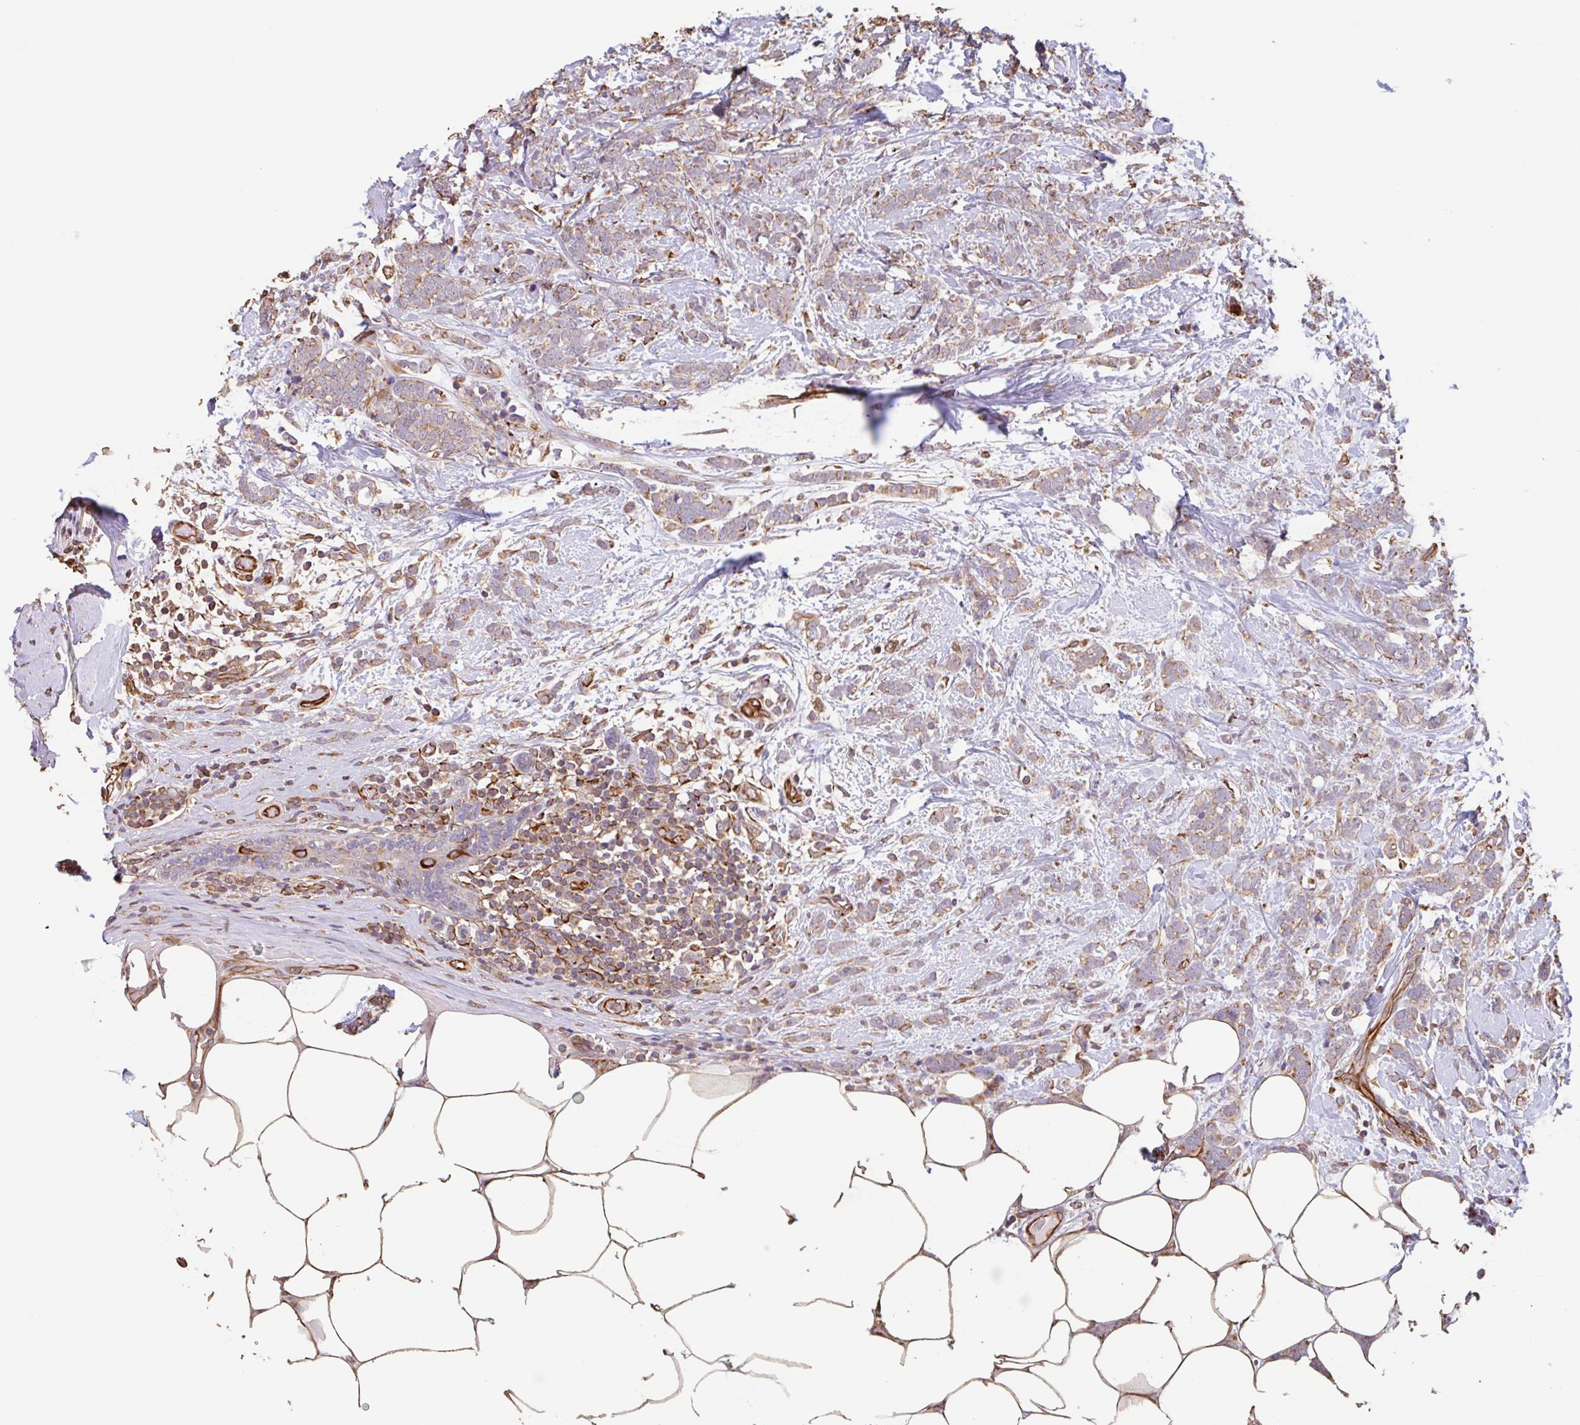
{"staining": {"intensity": "moderate", "quantity": ">75%", "location": "cytoplasmic/membranous"}, "tissue": "breast cancer", "cell_type": "Tumor cells", "image_type": "cancer", "snomed": [{"axis": "morphology", "description": "Lobular carcinoma"}, {"axis": "topography", "description": "Breast"}], "caption": "Approximately >75% of tumor cells in lobular carcinoma (breast) display moderate cytoplasmic/membranous protein staining as visualized by brown immunohistochemical staining.", "gene": "ZNF790", "patient": {"sex": "female", "age": 58}}